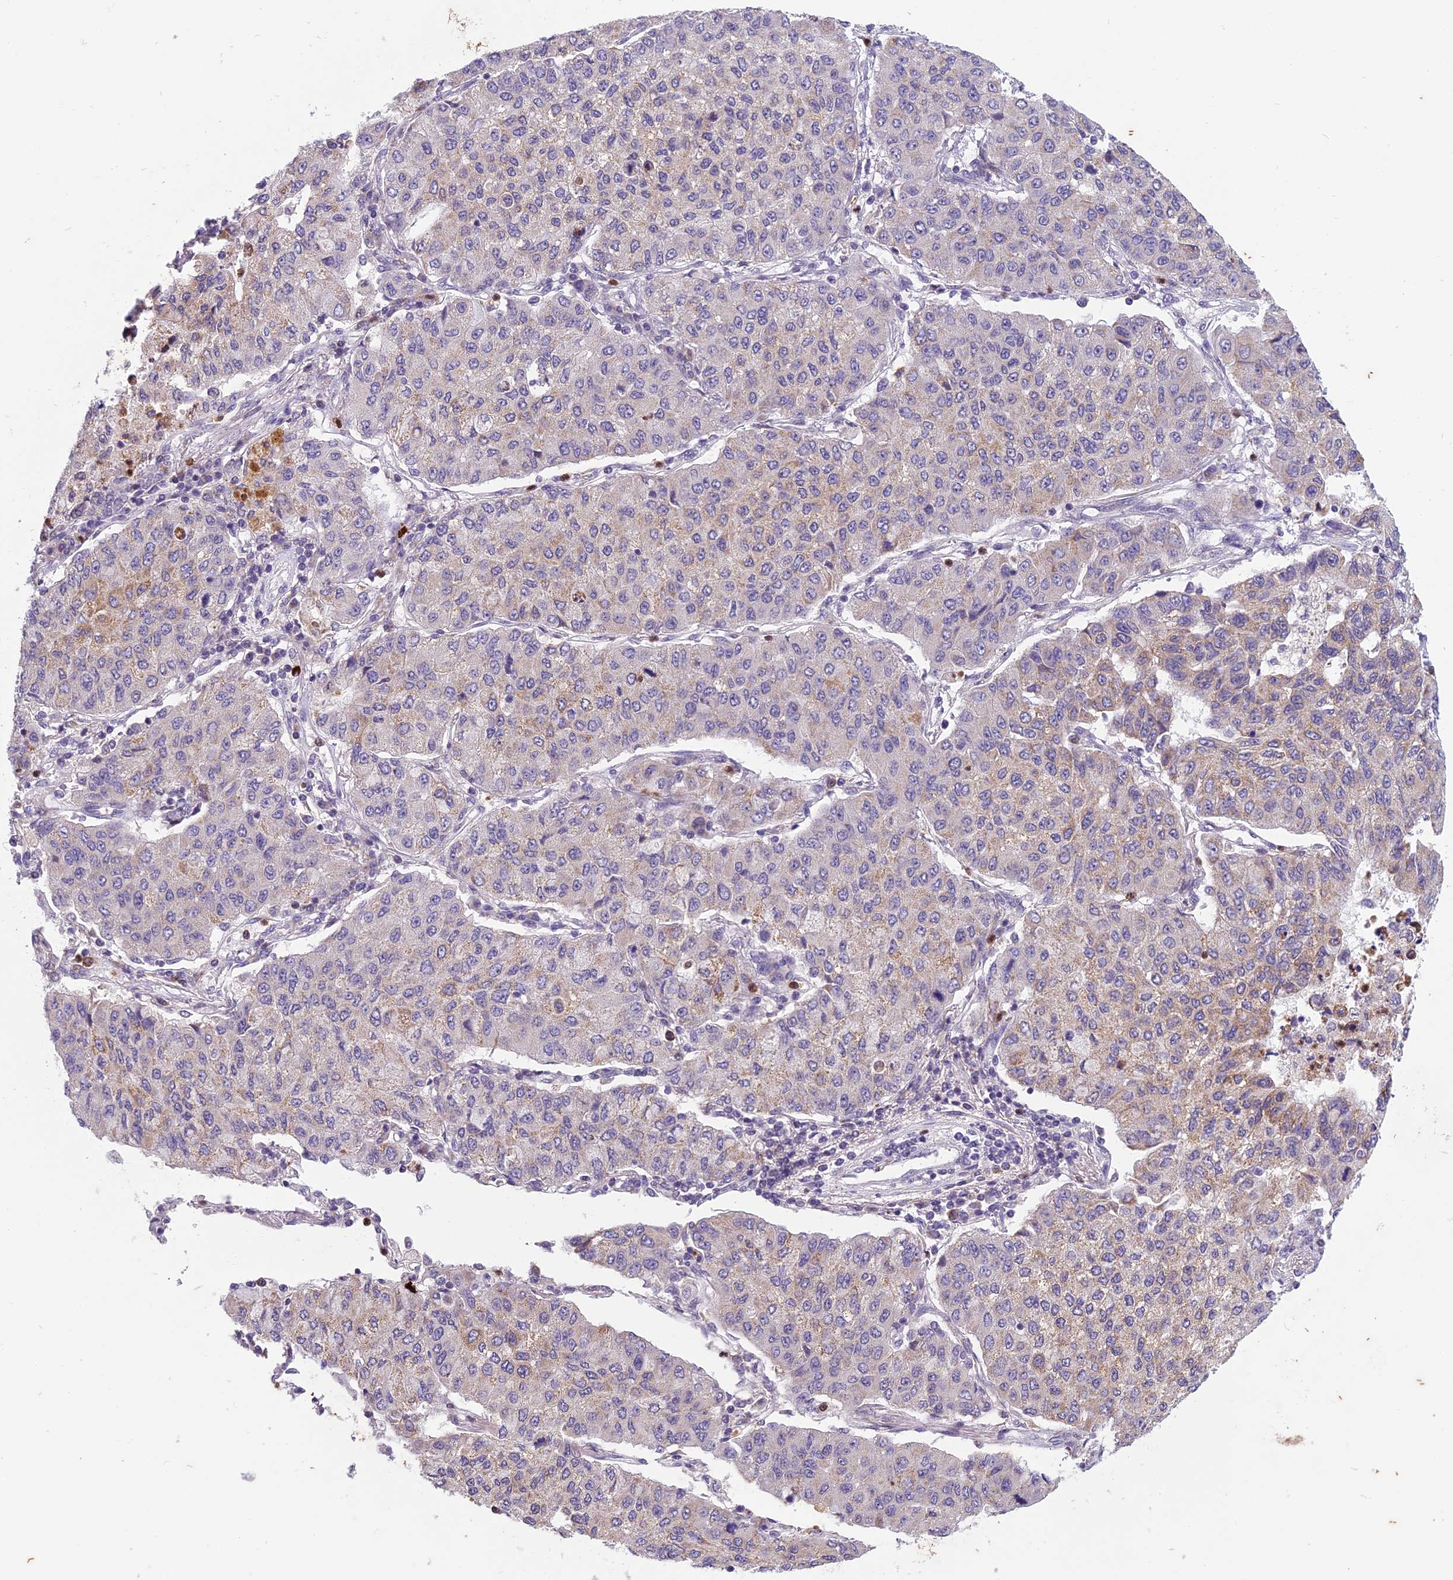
{"staining": {"intensity": "weak", "quantity": "25%-75%", "location": "cytoplasmic/membranous"}, "tissue": "lung cancer", "cell_type": "Tumor cells", "image_type": "cancer", "snomed": [{"axis": "morphology", "description": "Squamous cell carcinoma, NOS"}, {"axis": "topography", "description": "Lung"}], "caption": "This is an image of immunohistochemistry staining of squamous cell carcinoma (lung), which shows weak staining in the cytoplasmic/membranous of tumor cells.", "gene": "ENSG00000188897", "patient": {"sex": "male", "age": 74}}